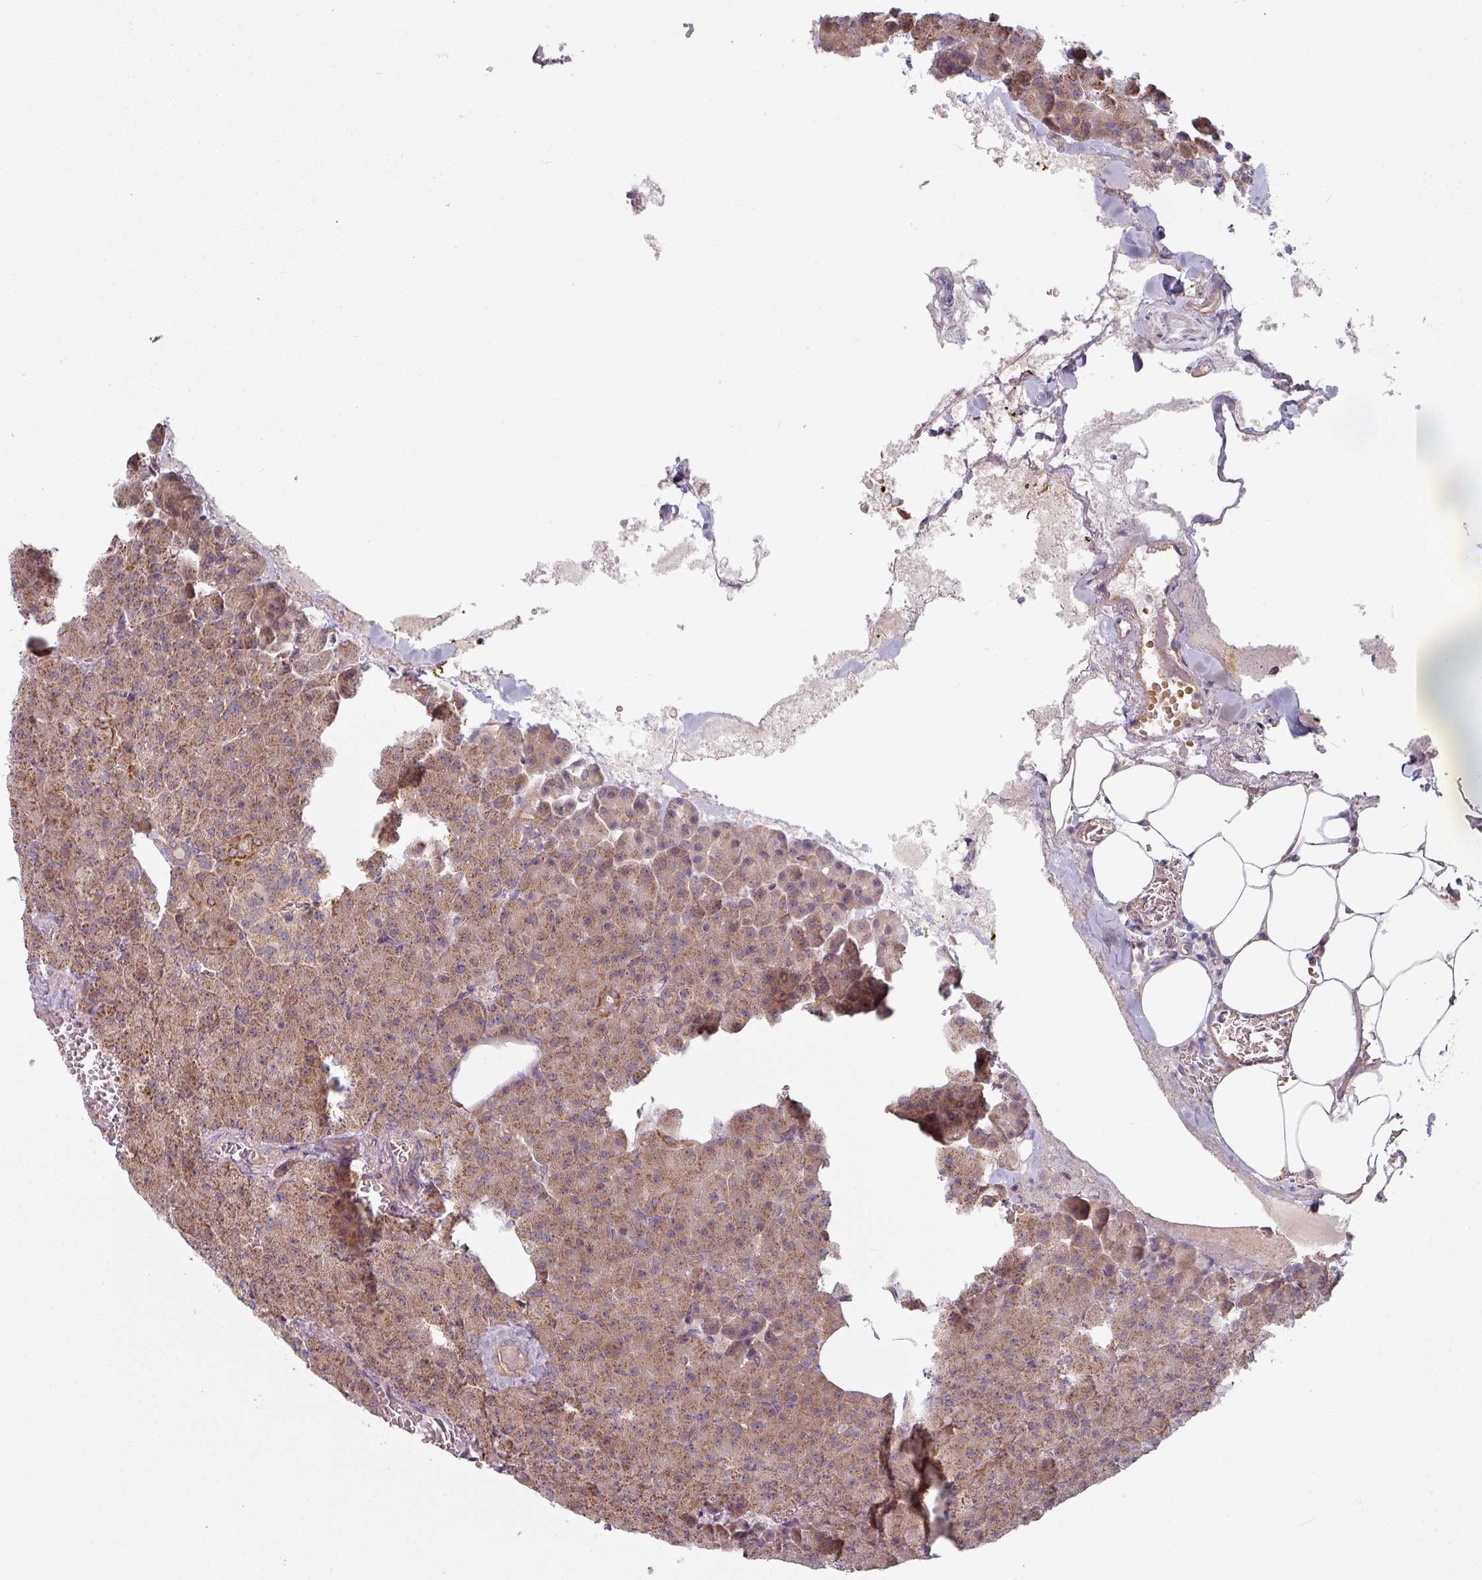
{"staining": {"intensity": "moderate", "quantity": ">75%", "location": "cytoplasmic/membranous"}, "tissue": "pancreas", "cell_type": "Exocrine glandular cells", "image_type": "normal", "snomed": [{"axis": "morphology", "description": "Normal tissue, NOS"}, {"axis": "topography", "description": "Pancreas"}], "caption": "Human pancreas stained with a brown dye shows moderate cytoplasmic/membranous positive expression in about >75% of exocrine glandular cells.", "gene": "PLEKHJ1", "patient": {"sex": "female", "age": 74}}